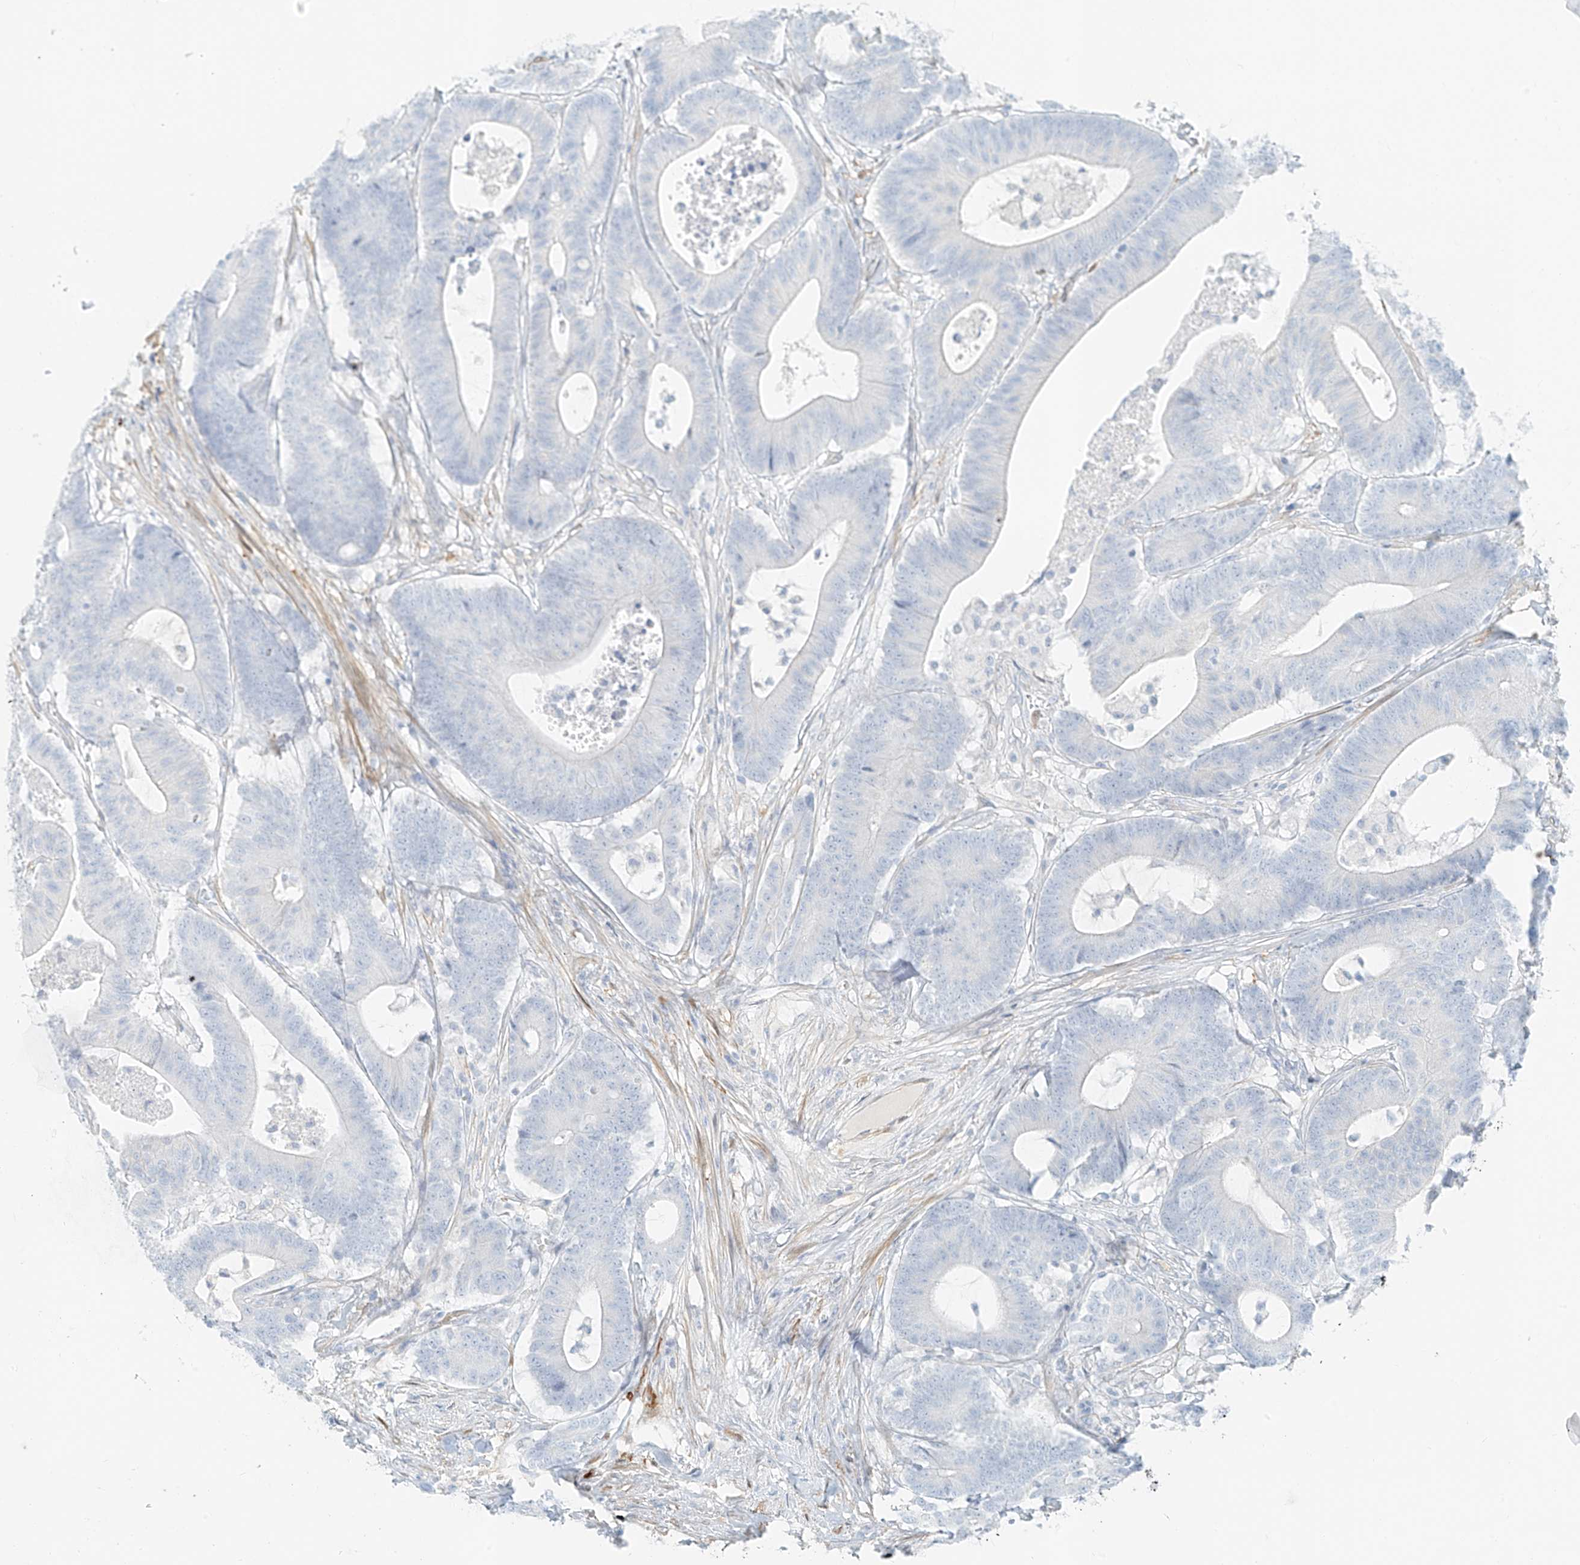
{"staining": {"intensity": "negative", "quantity": "none", "location": "none"}, "tissue": "colorectal cancer", "cell_type": "Tumor cells", "image_type": "cancer", "snomed": [{"axis": "morphology", "description": "Adenocarcinoma, NOS"}, {"axis": "topography", "description": "Colon"}], "caption": "Photomicrograph shows no protein positivity in tumor cells of colorectal adenocarcinoma tissue.", "gene": "SMCP", "patient": {"sex": "female", "age": 84}}